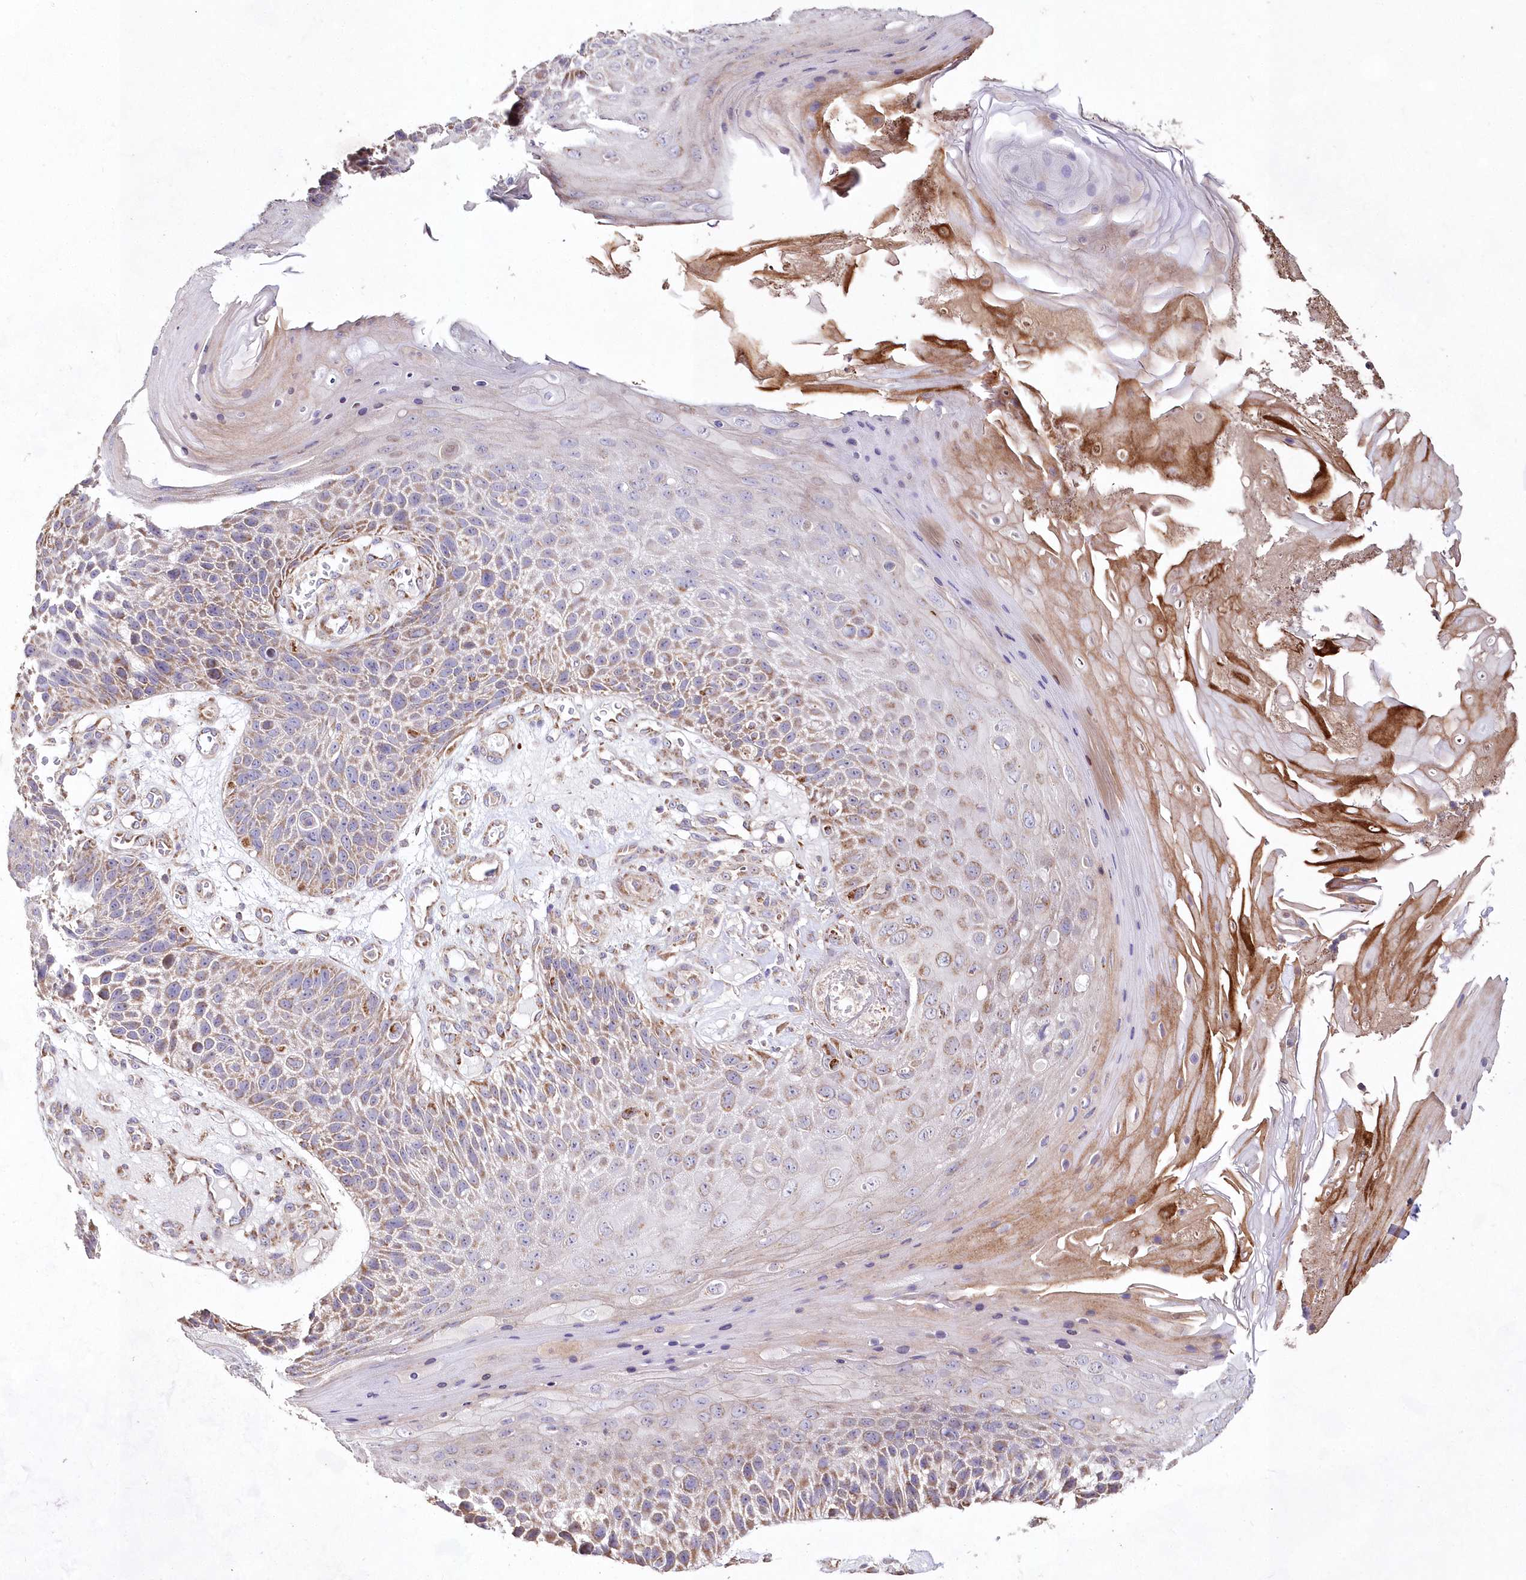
{"staining": {"intensity": "moderate", "quantity": "<25%", "location": "cytoplasmic/membranous"}, "tissue": "skin cancer", "cell_type": "Tumor cells", "image_type": "cancer", "snomed": [{"axis": "morphology", "description": "Squamous cell carcinoma, NOS"}, {"axis": "topography", "description": "Skin"}], "caption": "Immunohistochemical staining of human skin cancer (squamous cell carcinoma) displays low levels of moderate cytoplasmic/membranous protein staining in approximately <25% of tumor cells.", "gene": "HADHB", "patient": {"sex": "female", "age": 88}}